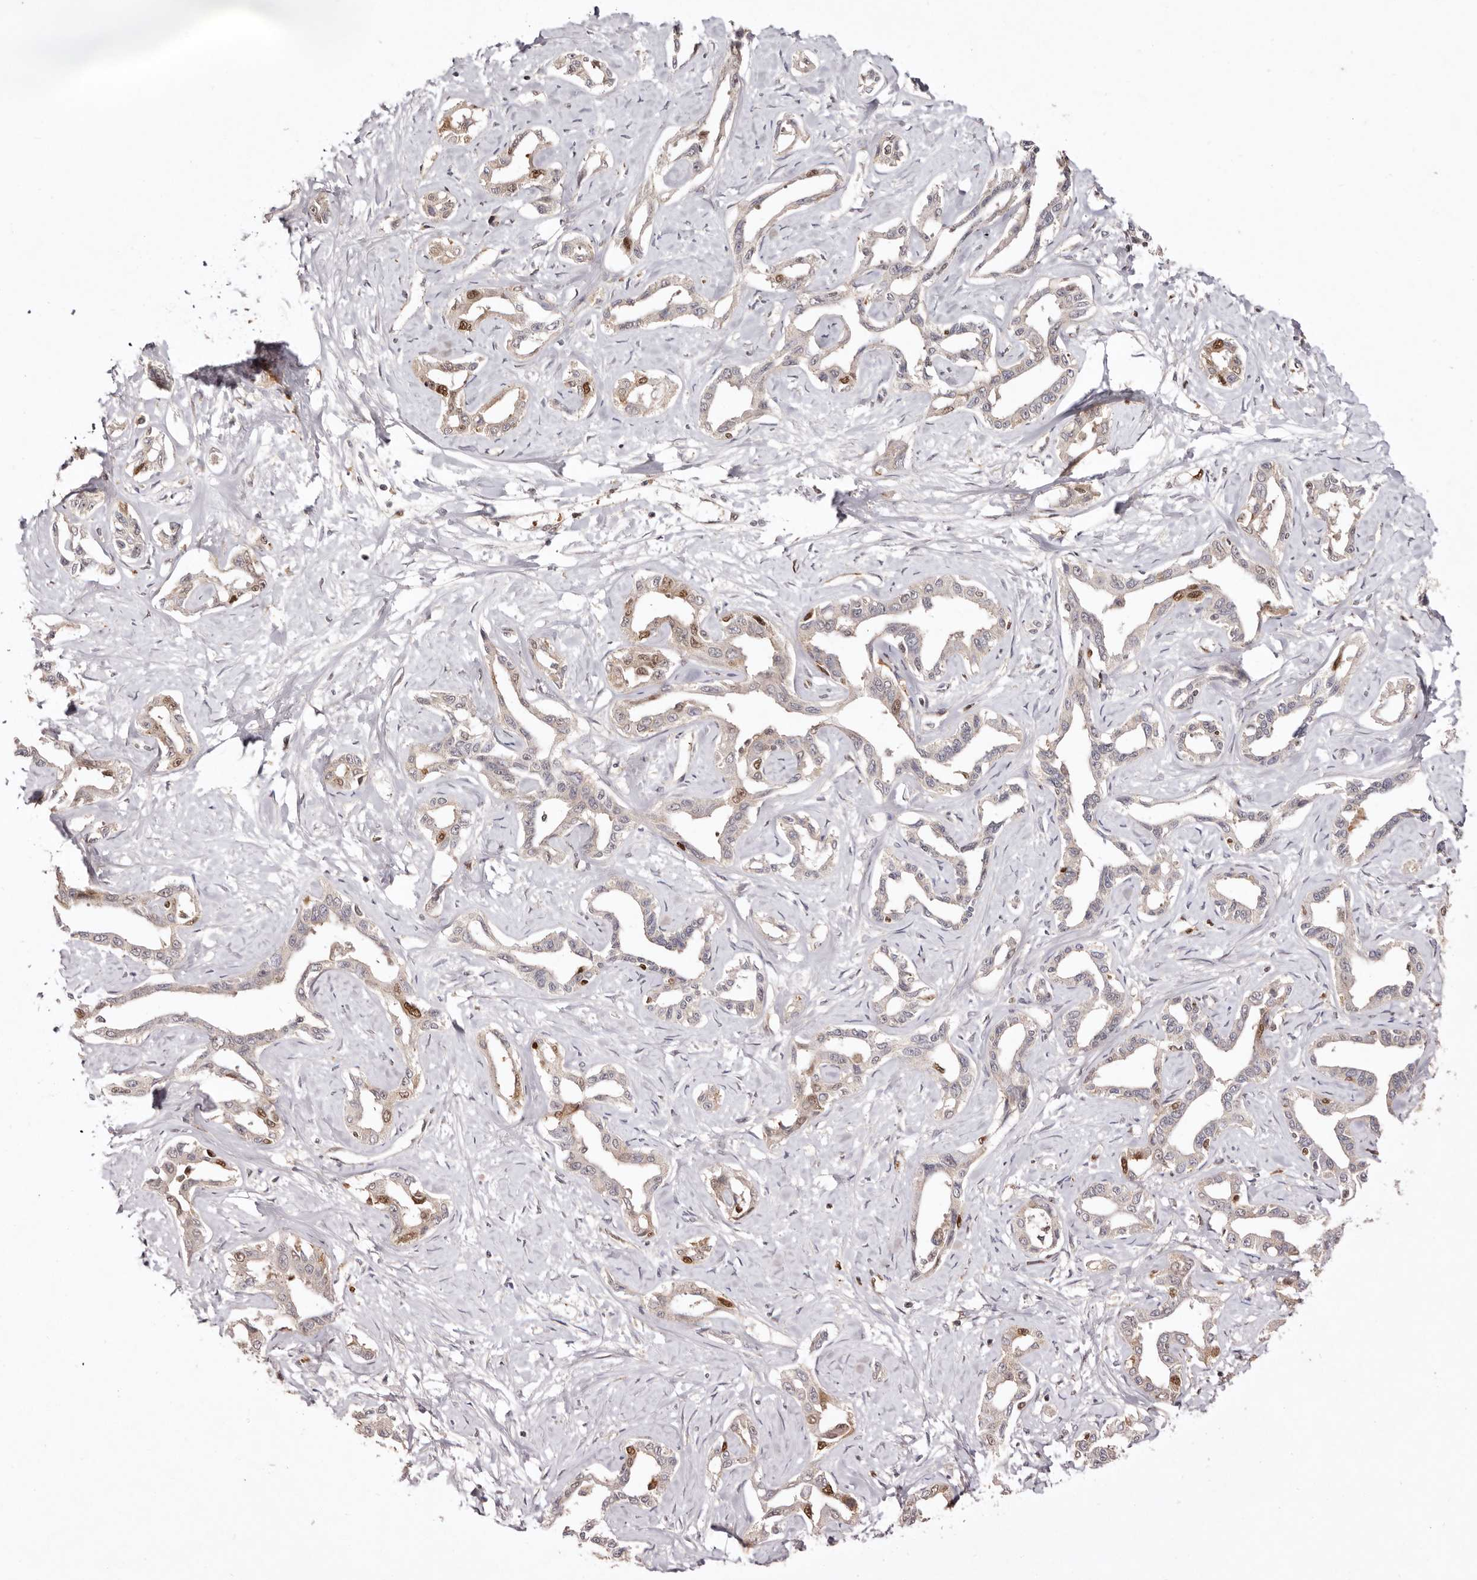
{"staining": {"intensity": "moderate", "quantity": "25%-75%", "location": "nuclear"}, "tissue": "liver cancer", "cell_type": "Tumor cells", "image_type": "cancer", "snomed": [{"axis": "morphology", "description": "Cholangiocarcinoma"}, {"axis": "topography", "description": "Liver"}], "caption": "Immunohistochemical staining of human liver cancer reveals medium levels of moderate nuclear staining in approximately 25%-75% of tumor cells. (DAB (3,3'-diaminobenzidine) IHC, brown staining for protein, blue staining for nuclei).", "gene": "NOTCH1", "patient": {"sex": "male", "age": 59}}